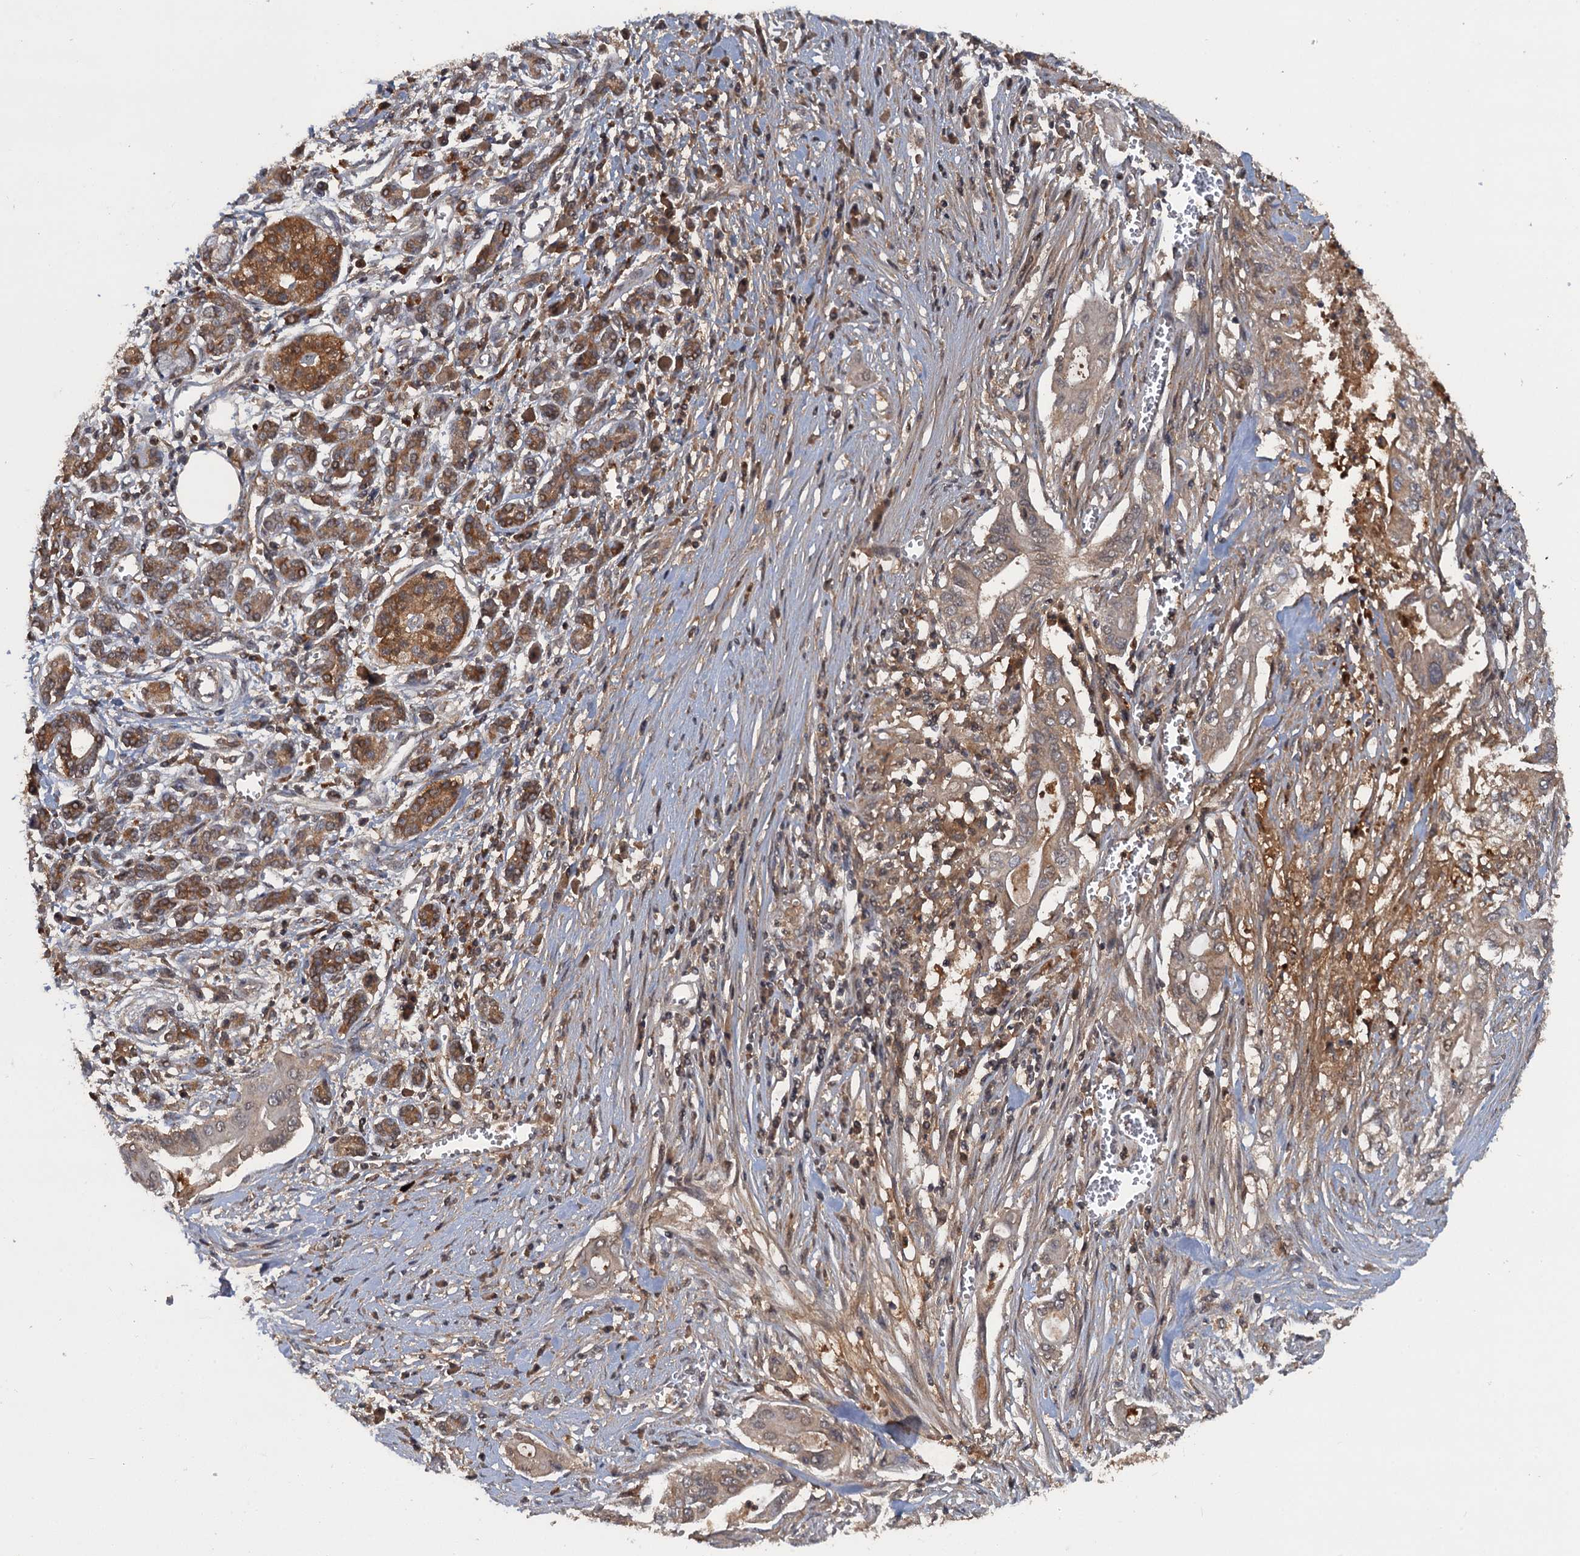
{"staining": {"intensity": "weak", "quantity": "25%-75%", "location": "cytoplasmic/membranous"}, "tissue": "pancreatic cancer", "cell_type": "Tumor cells", "image_type": "cancer", "snomed": [{"axis": "morphology", "description": "Adenocarcinoma, NOS"}, {"axis": "topography", "description": "Pancreas"}], "caption": "Pancreatic adenocarcinoma was stained to show a protein in brown. There is low levels of weak cytoplasmic/membranous staining in about 25%-75% of tumor cells.", "gene": "HAPLN3", "patient": {"sex": "male", "age": 58}}